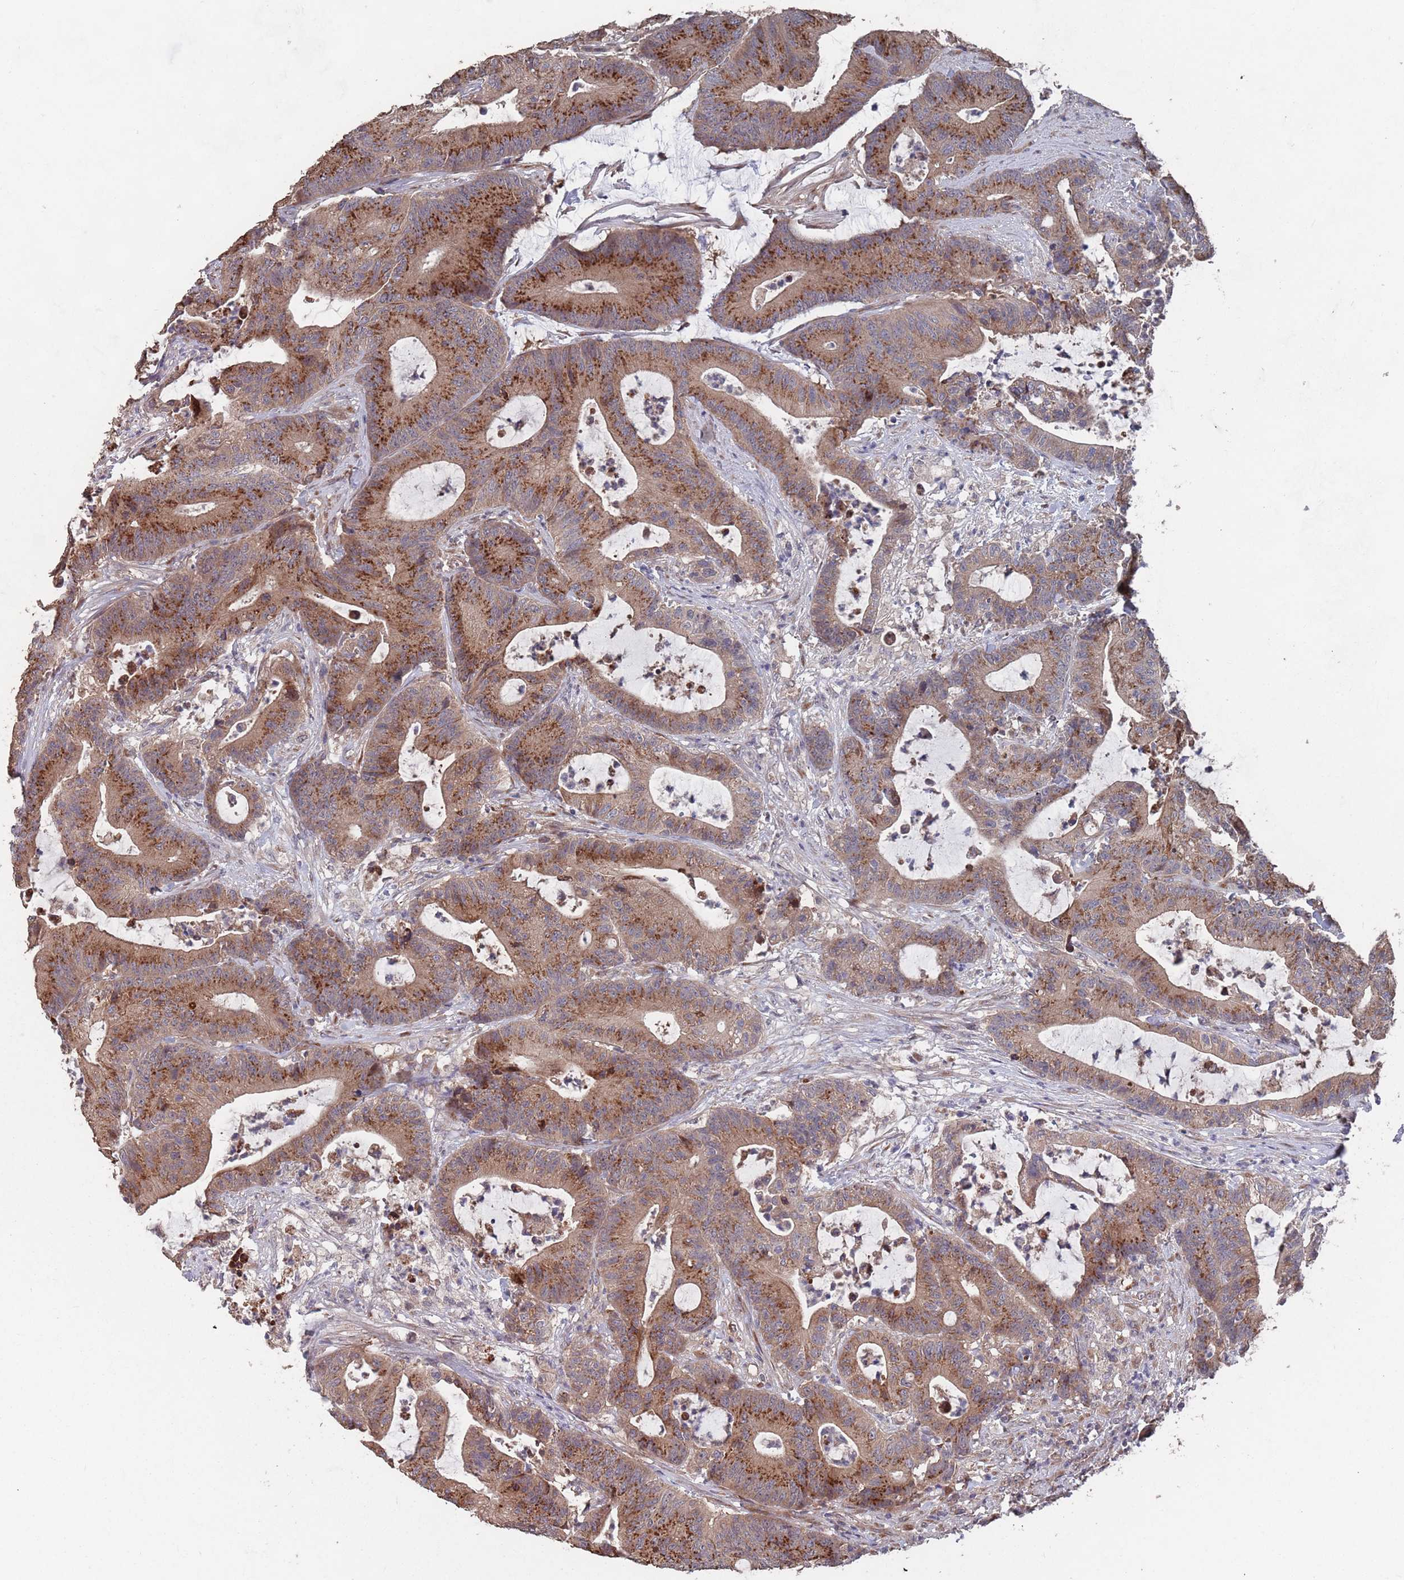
{"staining": {"intensity": "strong", "quantity": ">75%", "location": "cytoplasmic/membranous"}, "tissue": "colorectal cancer", "cell_type": "Tumor cells", "image_type": "cancer", "snomed": [{"axis": "morphology", "description": "Adenocarcinoma, NOS"}, {"axis": "topography", "description": "Colon"}], "caption": "A brown stain labels strong cytoplasmic/membranous staining of a protein in human colorectal adenocarcinoma tumor cells.", "gene": "UNC45A", "patient": {"sex": "female", "age": 84}}